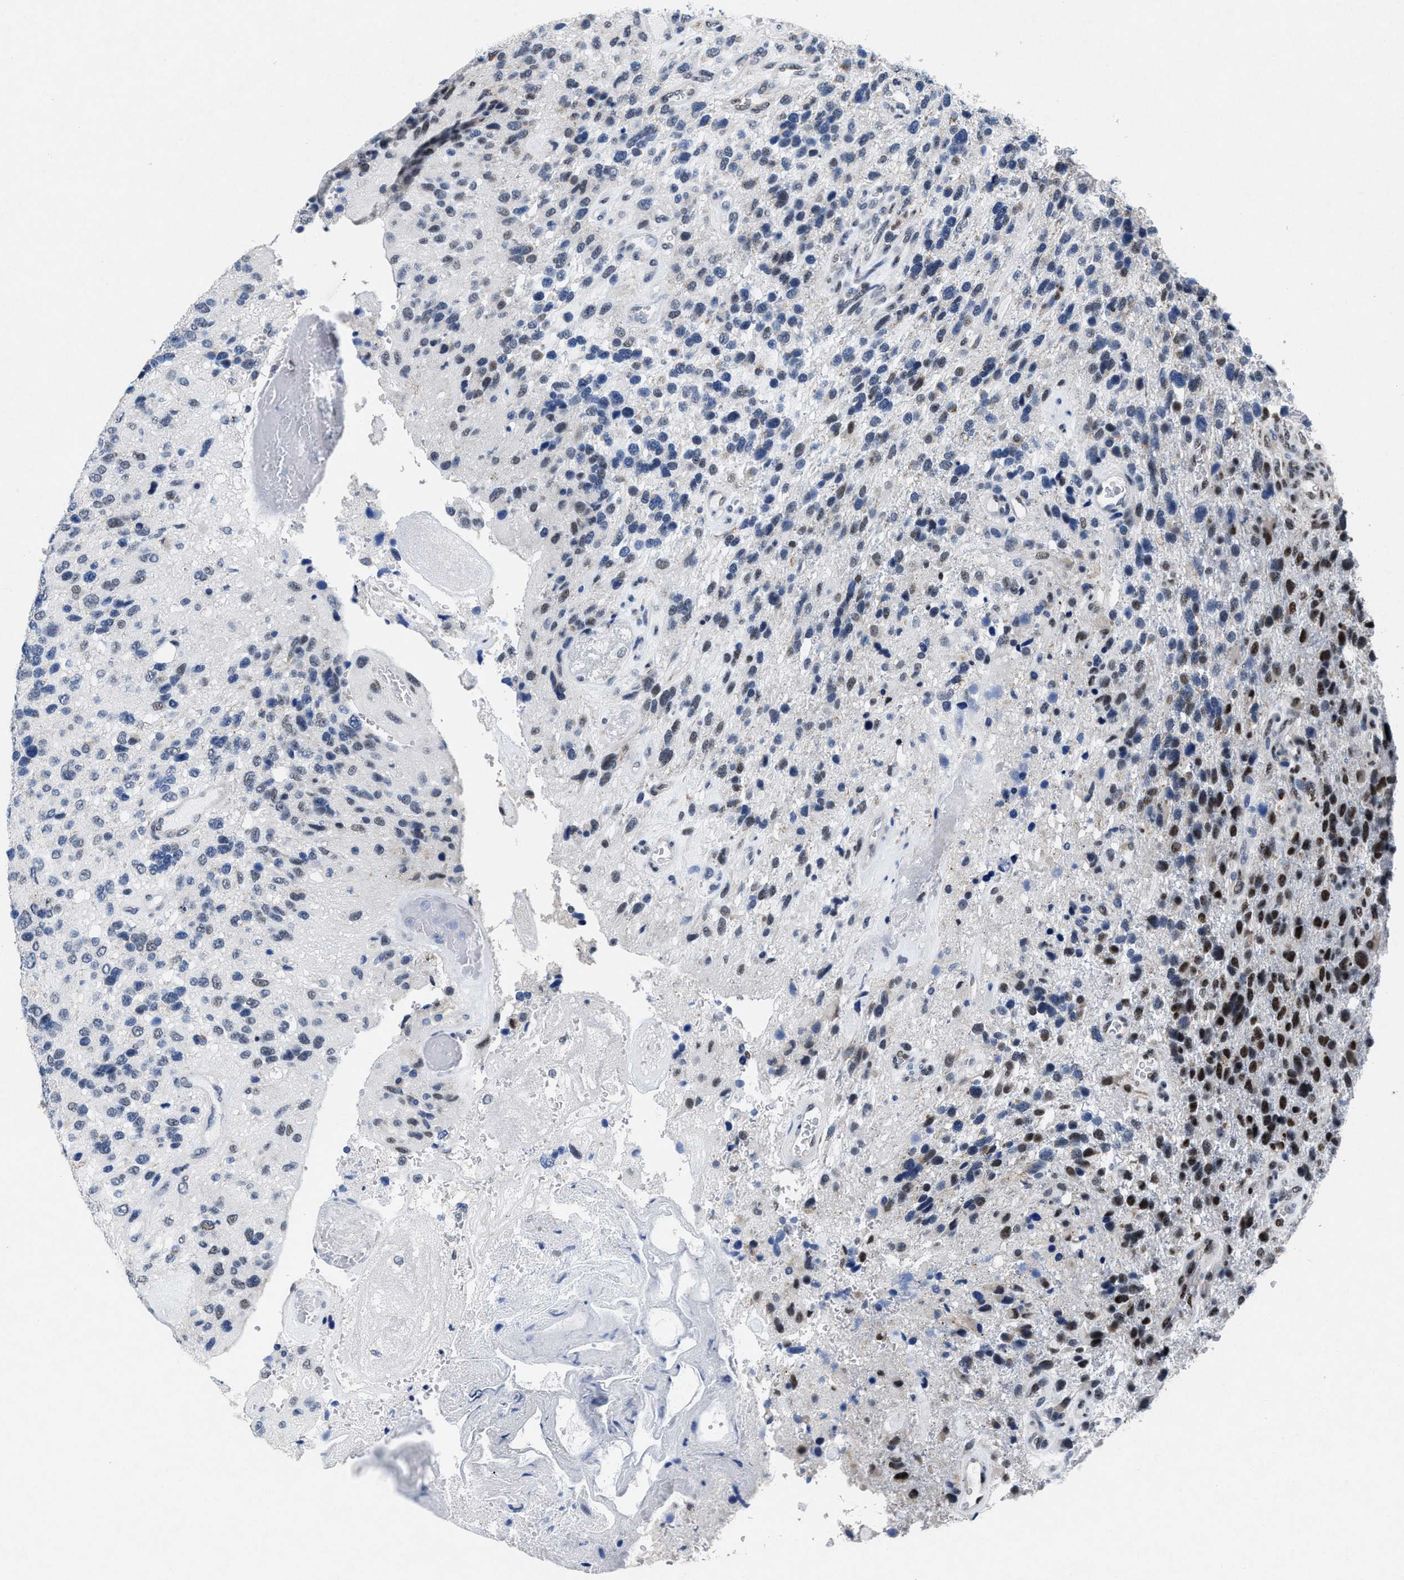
{"staining": {"intensity": "moderate", "quantity": "<25%", "location": "nuclear"}, "tissue": "glioma", "cell_type": "Tumor cells", "image_type": "cancer", "snomed": [{"axis": "morphology", "description": "Glioma, malignant, High grade"}, {"axis": "topography", "description": "Brain"}], "caption": "High-power microscopy captured an immunohistochemistry image of high-grade glioma (malignant), revealing moderate nuclear positivity in about <25% of tumor cells. The staining was performed using DAB (3,3'-diaminobenzidine), with brown indicating positive protein expression. Nuclei are stained blue with hematoxylin.", "gene": "ID3", "patient": {"sex": "female", "age": 58}}